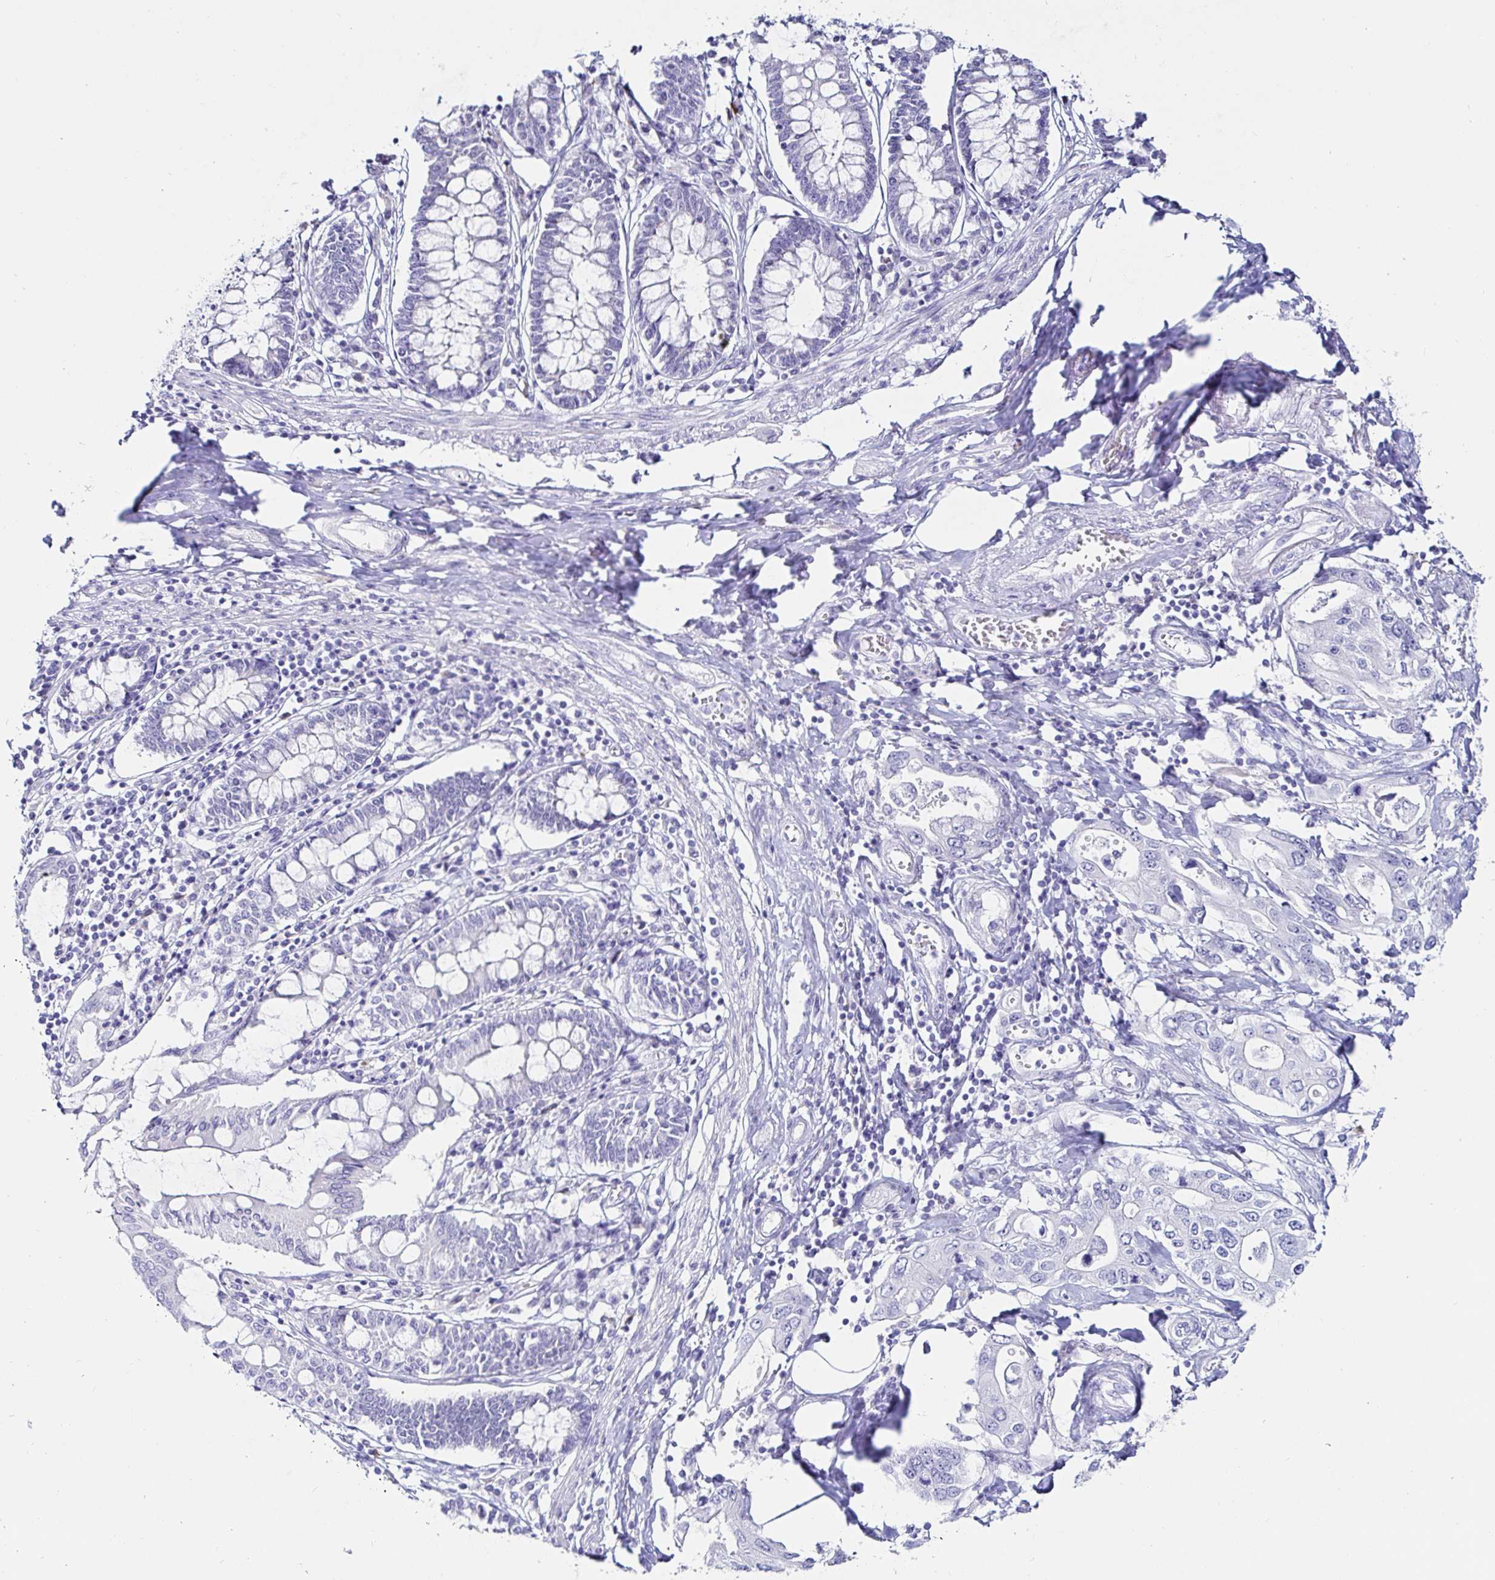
{"staining": {"intensity": "negative", "quantity": "none", "location": "none"}, "tissue": "pancreatic cancer", "cell_type": "Tumor cells", "image_type": "cancer", "snomed": [{"axis": "morphology", "description": "Adenocarcinoma, NOS"}, {"axis": "topography", "description": "Pancreas"}], "caption": "Pancreatic cancer (adenocarcinoma) stained for a protein using IHC shows no expression tumor cells.", "gene": "C4orf17", "patient": {"sex": "female", "age": 63}}